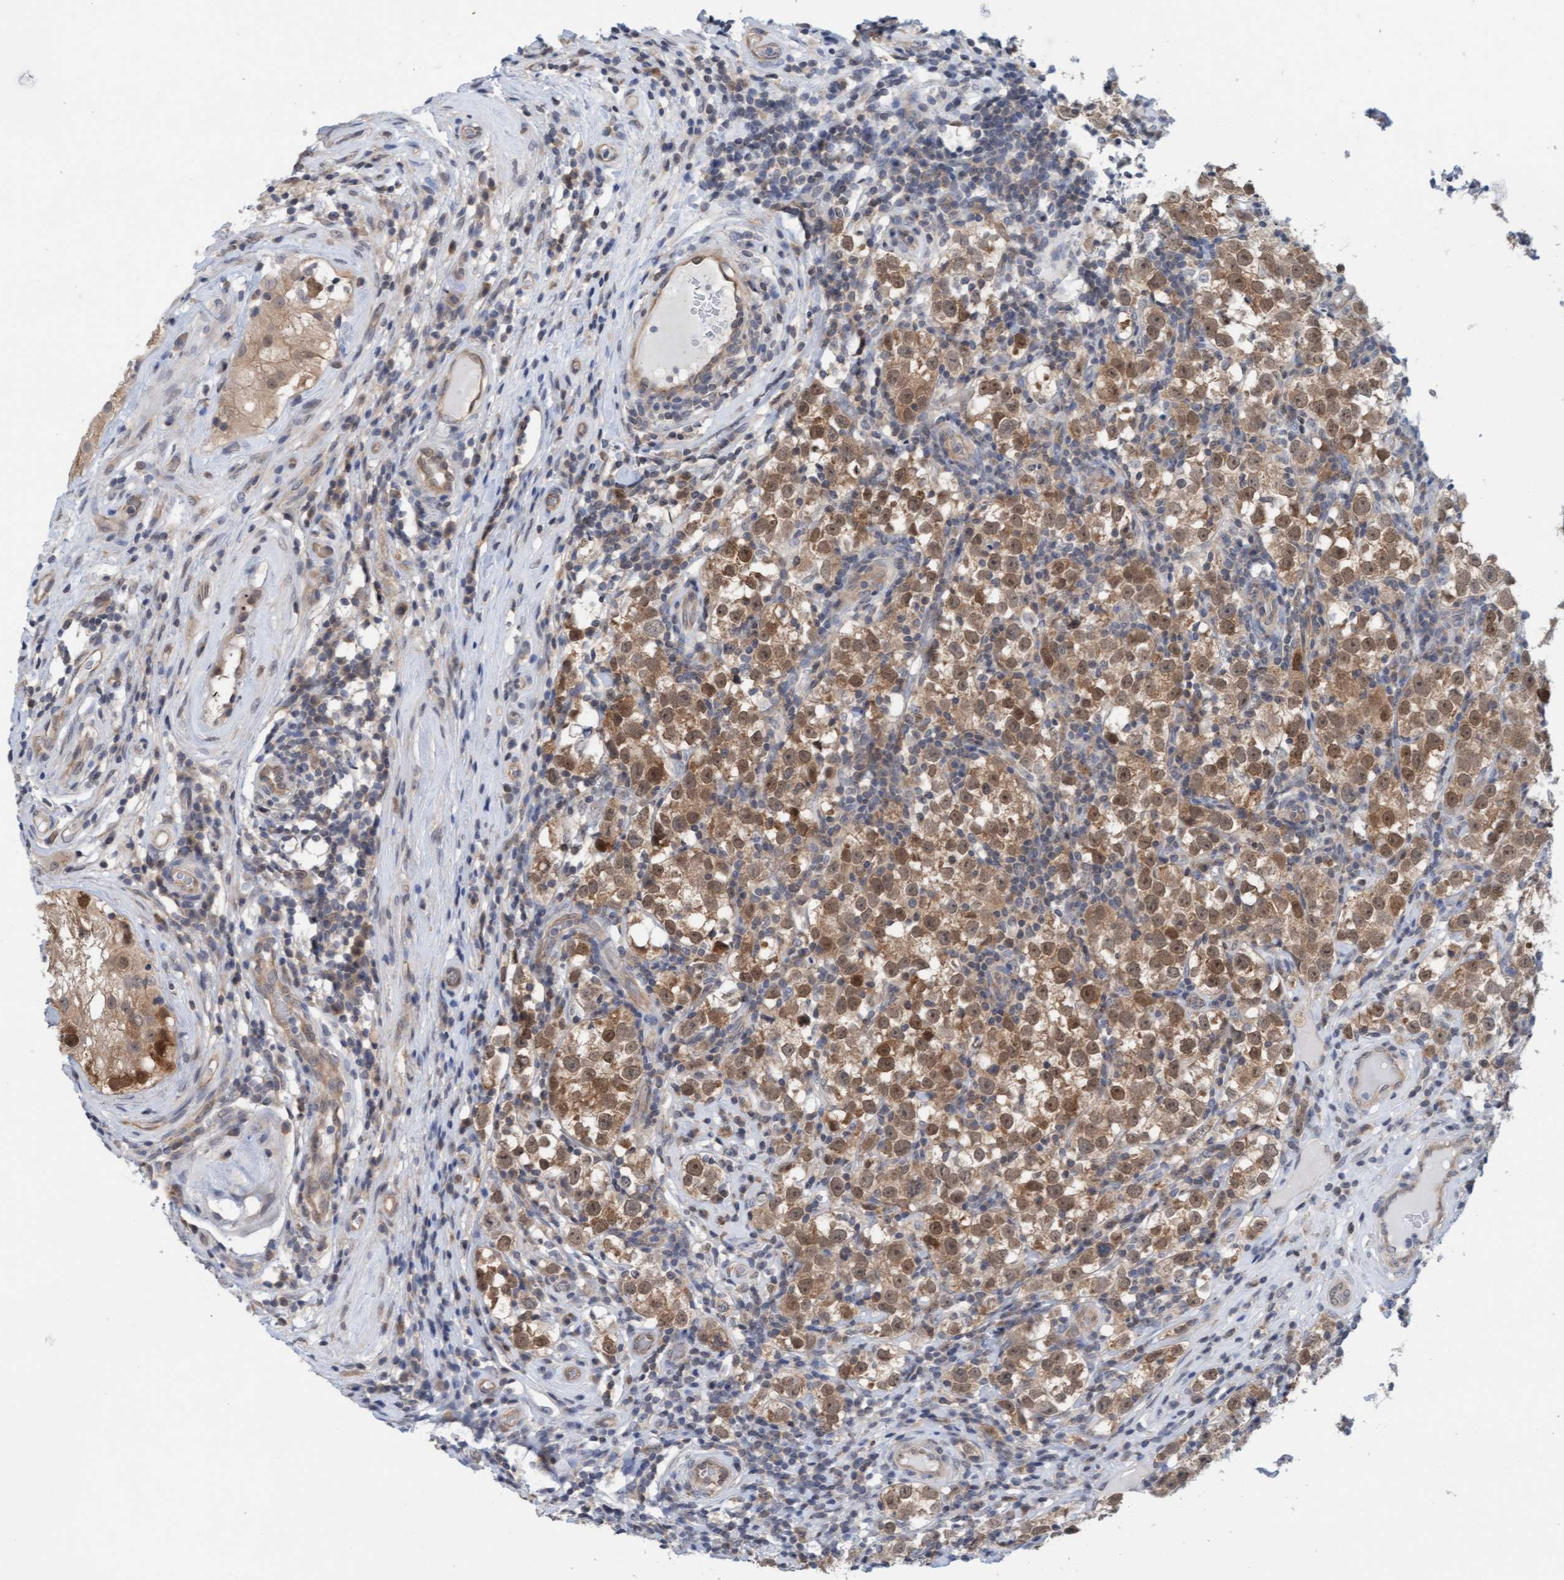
{"staining": {"intensity": "moderate", "quantity": ">75%", "location": "cytoplasmic/membranous,nuclear"}, "tissue": "testis cancer", "cell_type": "Tumor cells", "image_type": "cancer", "snomed": [{"axis": "morphology", "description": "Normal tissue, NOS"}, {"axis": "morphology", "description": "Seminoma, NOS"}, {"axis": "topography", "description": "Testis"}], "caption": "This is an image of IHC staining of seminoma (testis), which shows moderate staining in the cytoplasmic/membranous and nuclear of tumor cells.", "gene": "AMZ2", "patient": {"sex": "male", "age": 43}}